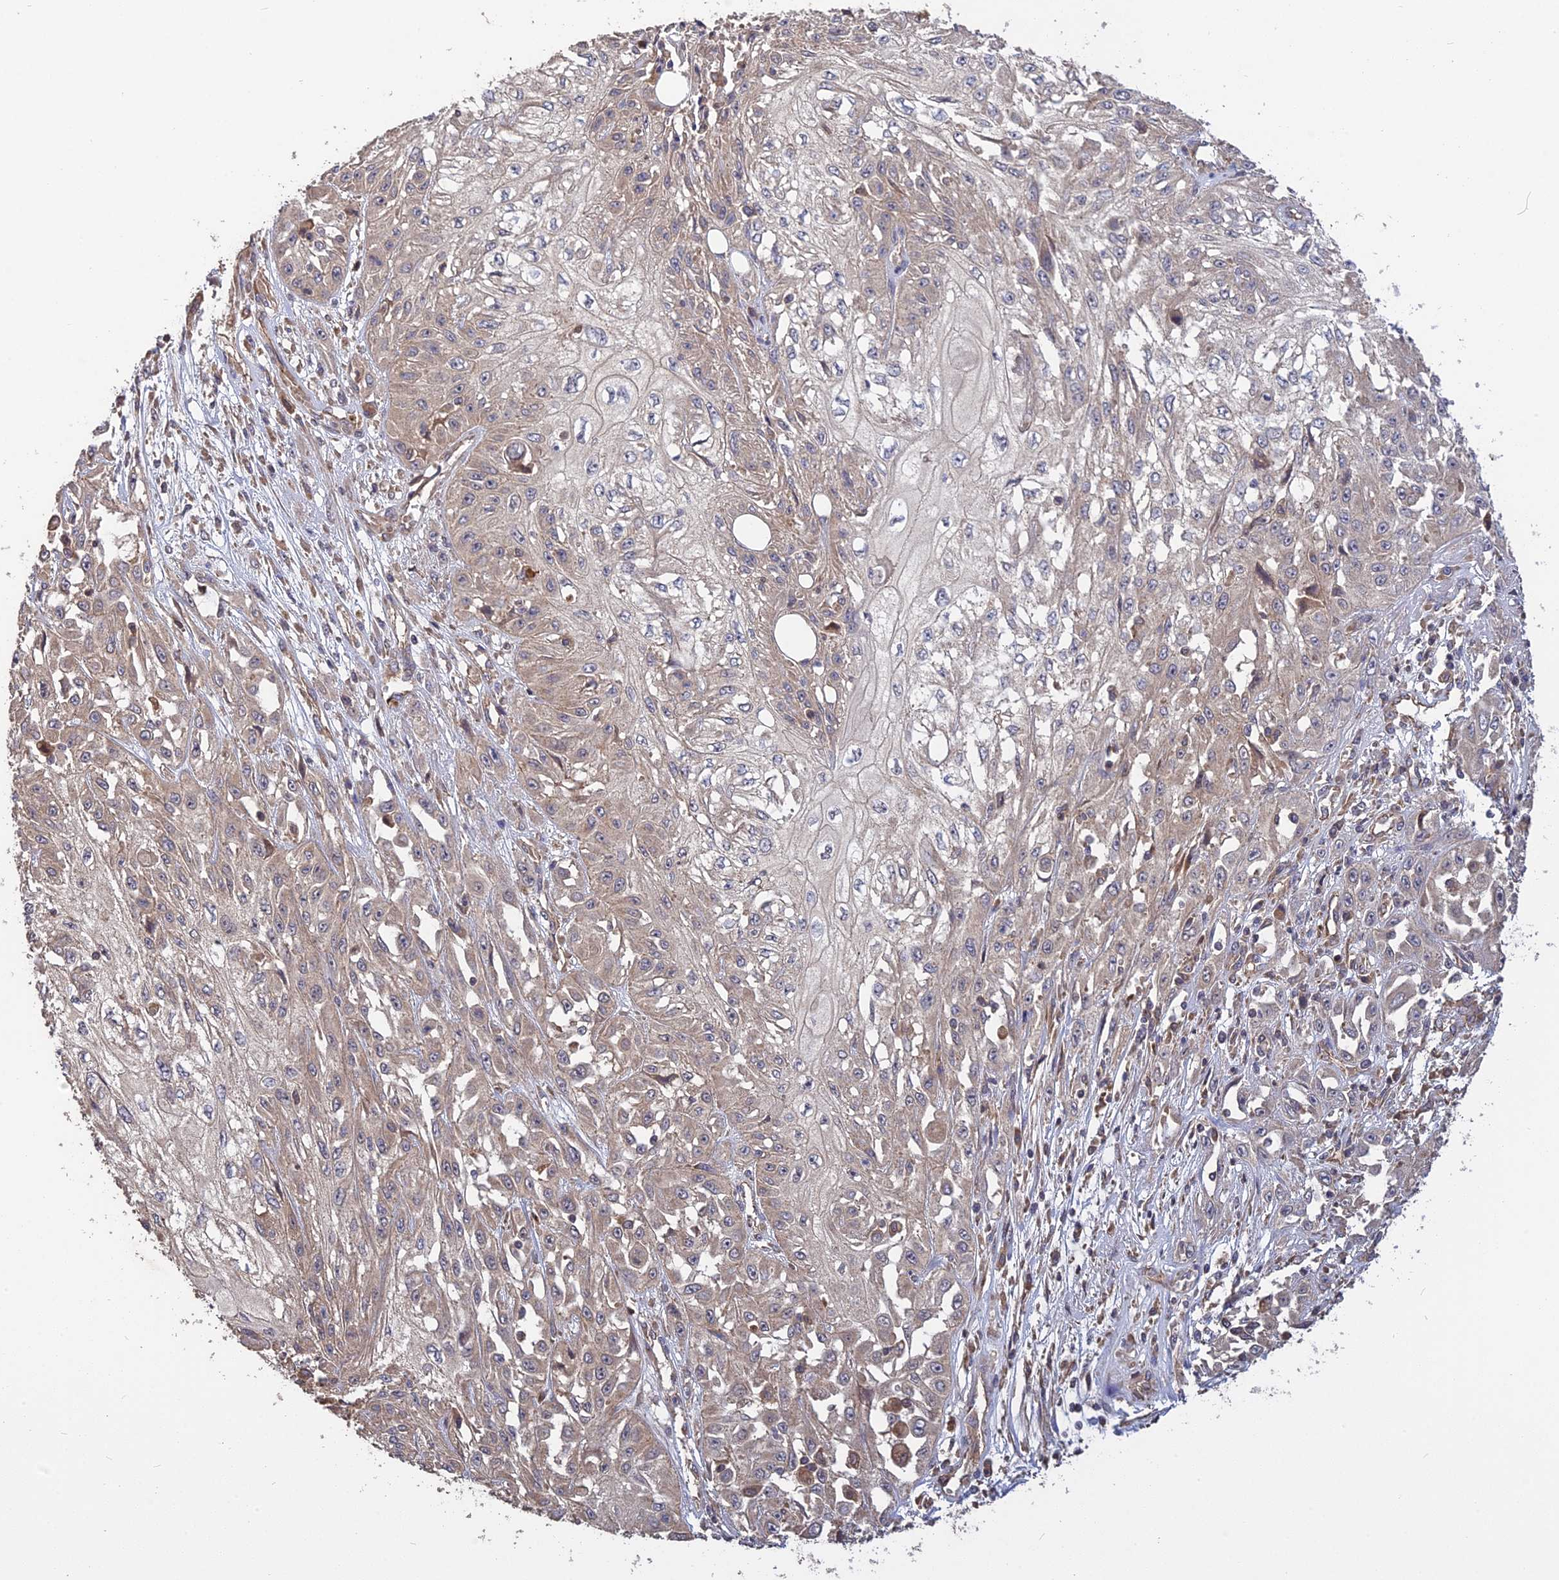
{"staining": {"intensity": "weak", "quantity": "25%-75%", "location": "cytoplasmic/membranous"}, "tissue": "skin cancer", "cell_type": "Tumor cells", "image_type": "cancer", "snomed": [{"axis": "morphology", "description": "Squamous cell carcinoma, NOS"}, {"axis": "morphology", "description": "Squamous cell carcinoma, metastatic, NOS"}, {"axis": "topography", "description": "Skin"}, {"axis": "topography", "description": "Lymph node"}], "caption": "Skin cancer (squamous cell carcinoma) was stained to show a protein in brown. There is low levels of weak cytoplasmic/membranous positivity in about 25%-75% of tumor cells. The staining was performed using DAB (3,3'-diaminobenzidine), with brown indicating positive protein expression. Nuclei are stained blue with hematoxylin.", "gene": "ARHGAP40", "patient": {"sex": "male", "age": 75}}